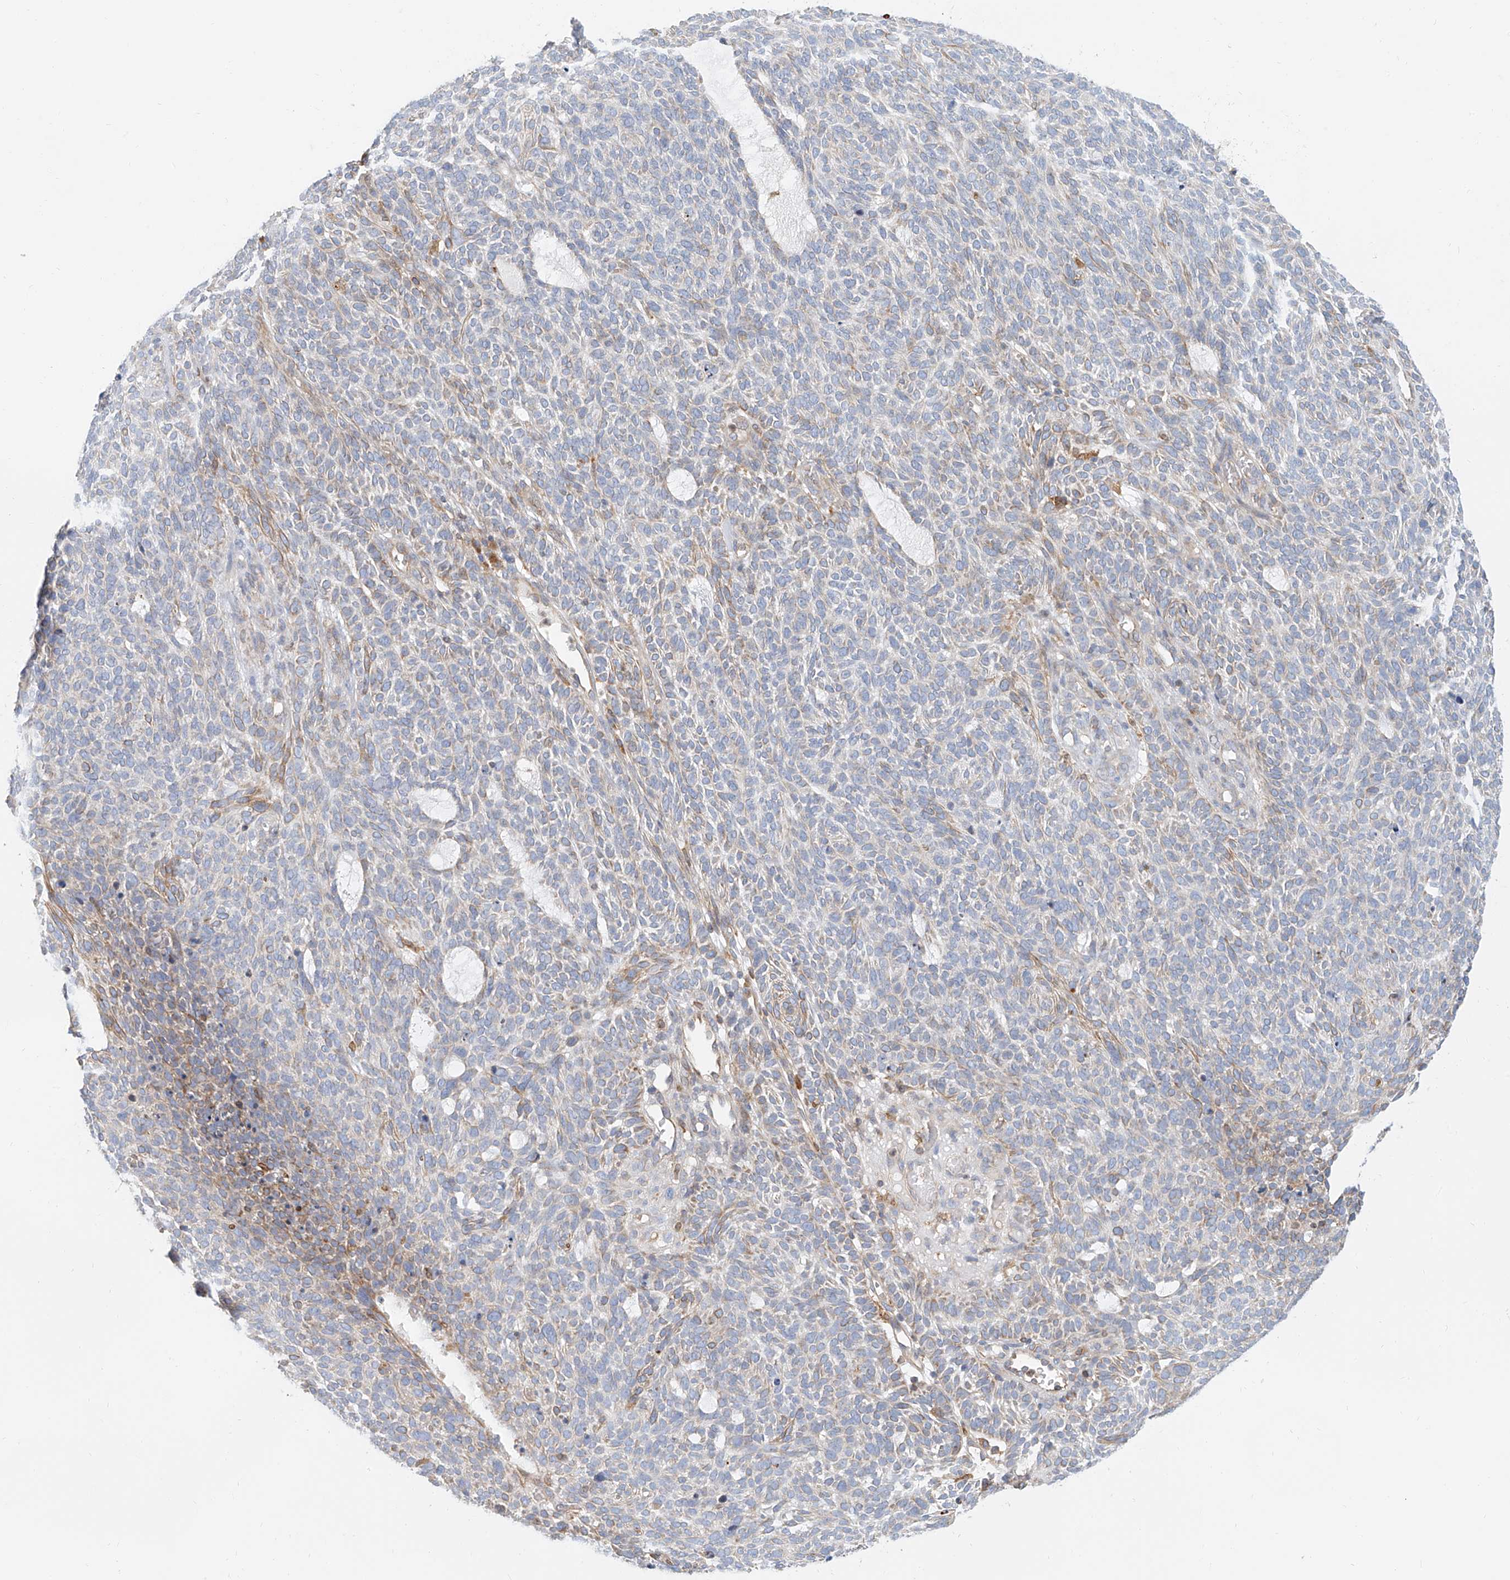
{"staining": {"intensity": "weak", "quantity": "<25%", "location": "cytoplasmic/membranous"}, "tissue": "skin cancer", "cell_type": "Tumor cells", "image_type": "cancer", "snomed": [{"axis": "morphology", "description": "Squamous cell carcinoma, NOS"}, {"axis": "topography", "description": "Skin"}], "caption": "Tumor cells are negative for brown protein staining in skin squamous cell carcinoma.", "gene": "DHRS7", "patient": {"sex": "female", "age": 90}}